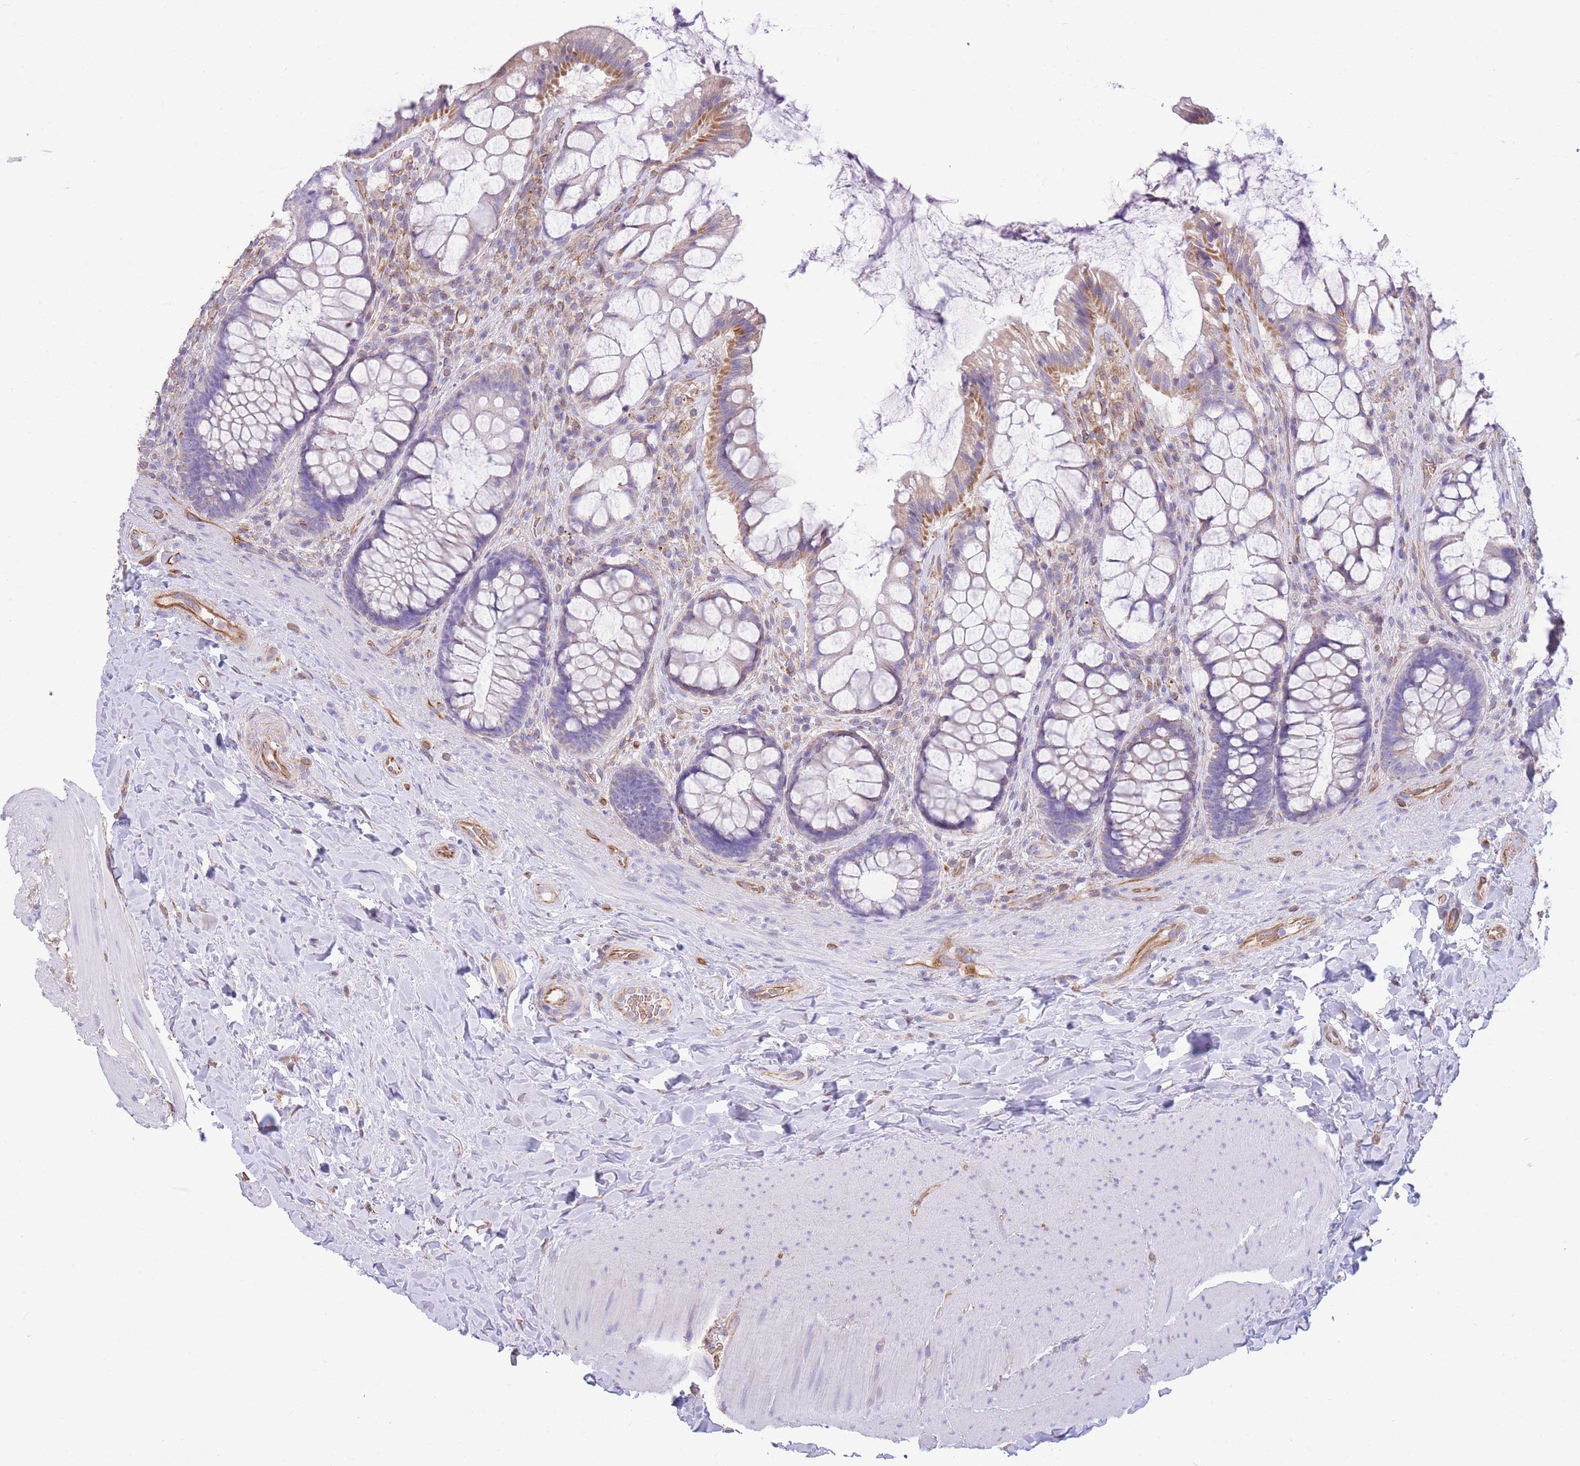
{"staining": {"intensity": "moderate", "quantity": "<25%", "location": "cytoplasmic/membranous"}, "tissue": "rectum", "cell_type": "Glandular cells", "image_type": "normal", "snomed": [{"axis": "morphology", "description": "Normal tissue, NOS"}, {"axis": "topography", "description": "Rectum"}], "caption": "Immunohistochemistry (IHC) image of unremarkable human rectum stained for a protein (brown), which shows low levels of moderate cytoplasmic/membranous positivity in approximately <25% of glandular cells.", "gene": "ANKRD53", "patient": {"sex": "female", "age": 58}}